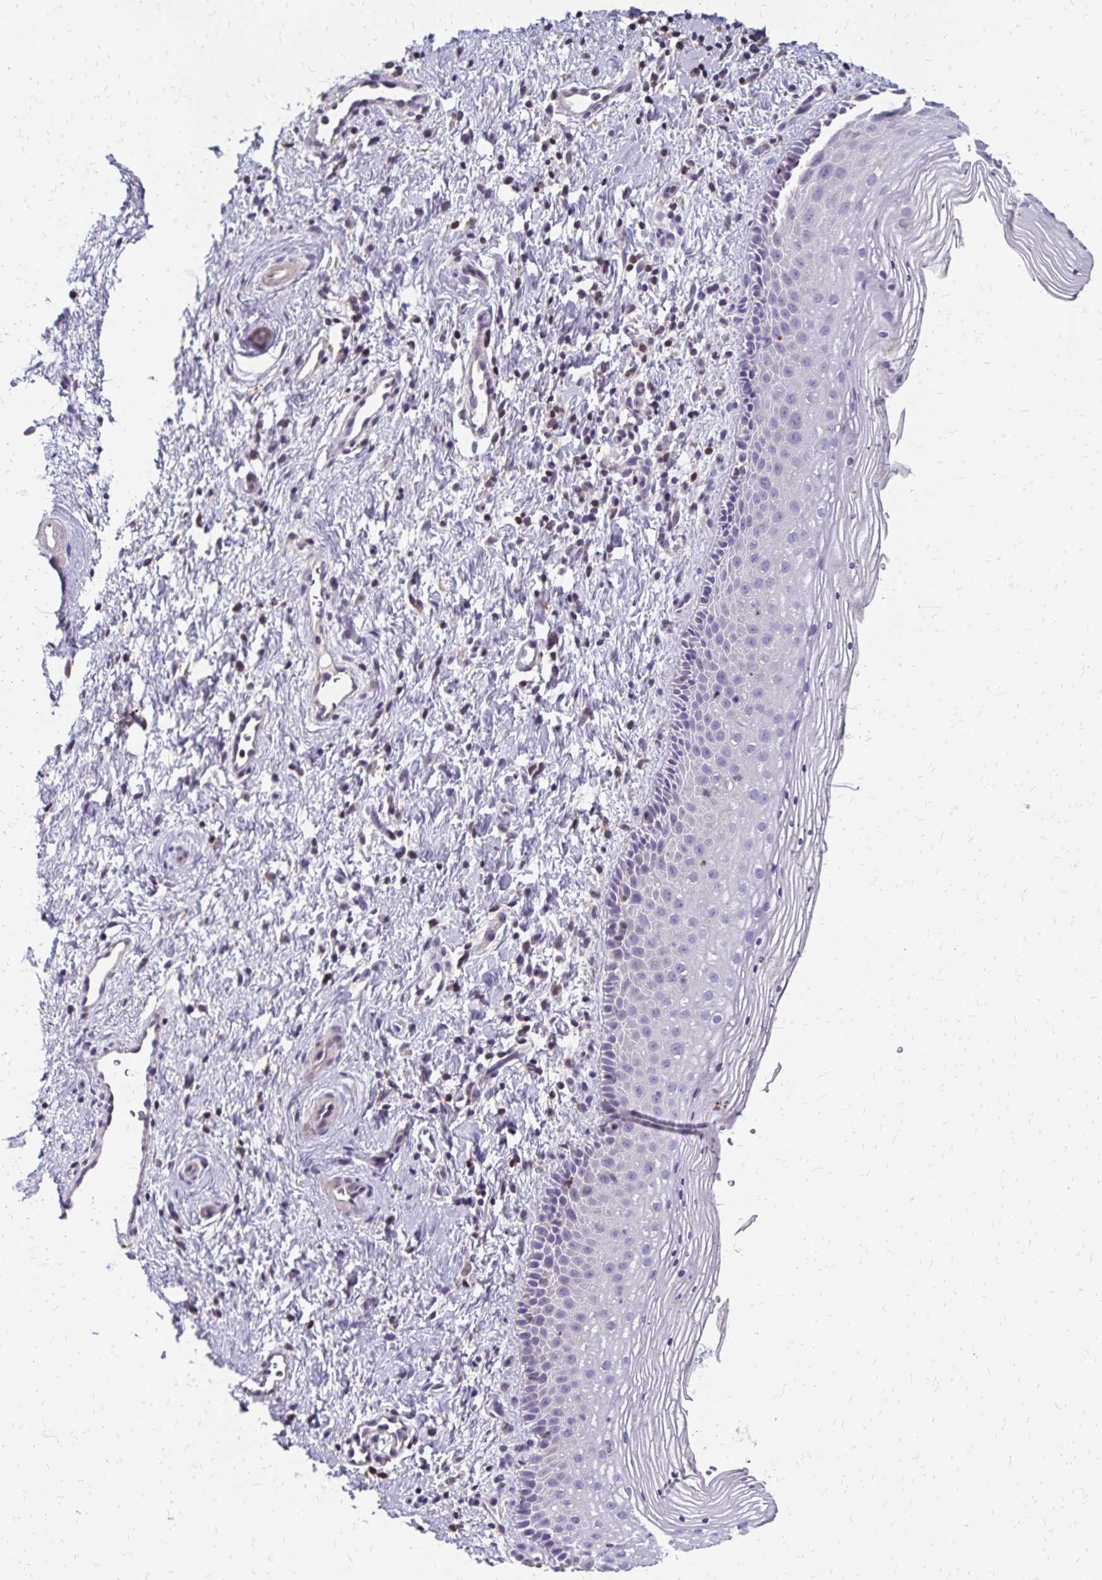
{"staining": {"intensity": "negative", "quantity": "none", "location": "none"}, "tissue": "vagina", "cell_type": "Squamous epithelial cells", "image_type": "normal", "snomed": [{"axis": "morphology", "description": "Normal tissue, NOS"}, {"axis": "topography", "description": "Vagina"}], "caption": "There is no significant positivity in squamous epithelial cells of vagina. Nuclei are stained in blue.", "gene": "DTNB", "patient": {"sex": "female", "age": 51}}